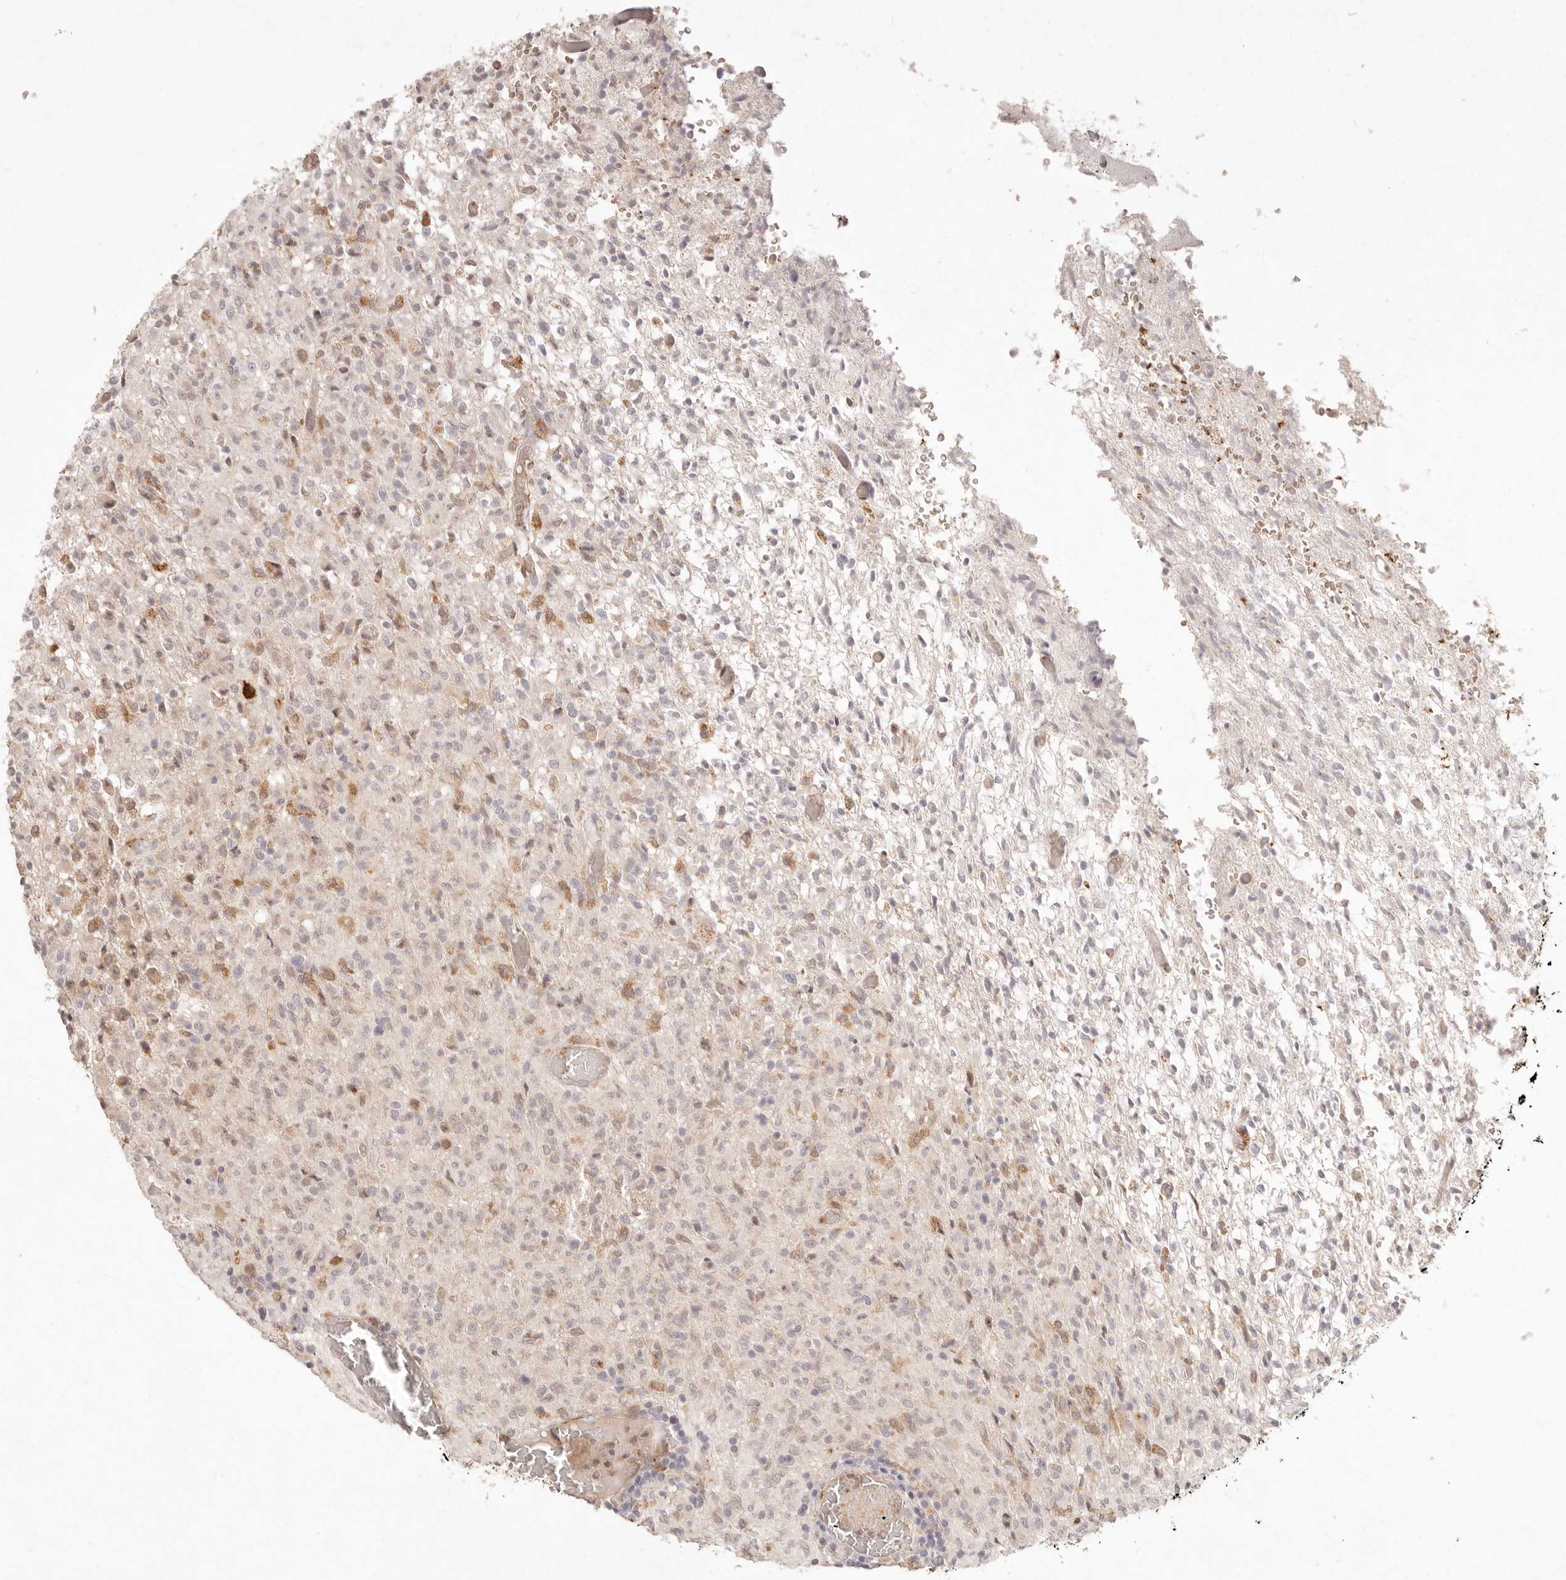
{"staining": {"intensity": "moderate", "quantity": "<25%", "location": "cytoplasmic/membranous"}, "tissue": "glioma", "cell_type": "Tumor cells", "image_type": "cancer", "snomed": [{"axis": "morphology", "description": "Glioma, malignant, High grade"}, {"axis": "topography", "description": "Brain"}], "caption": "High-grade glioma (malignant) stained for a protein shows moderate cytoplasmic/membranous positivity in tumor cells.", "gene": "C1orf127", "patient": {"sex": "female", "age": 57}}